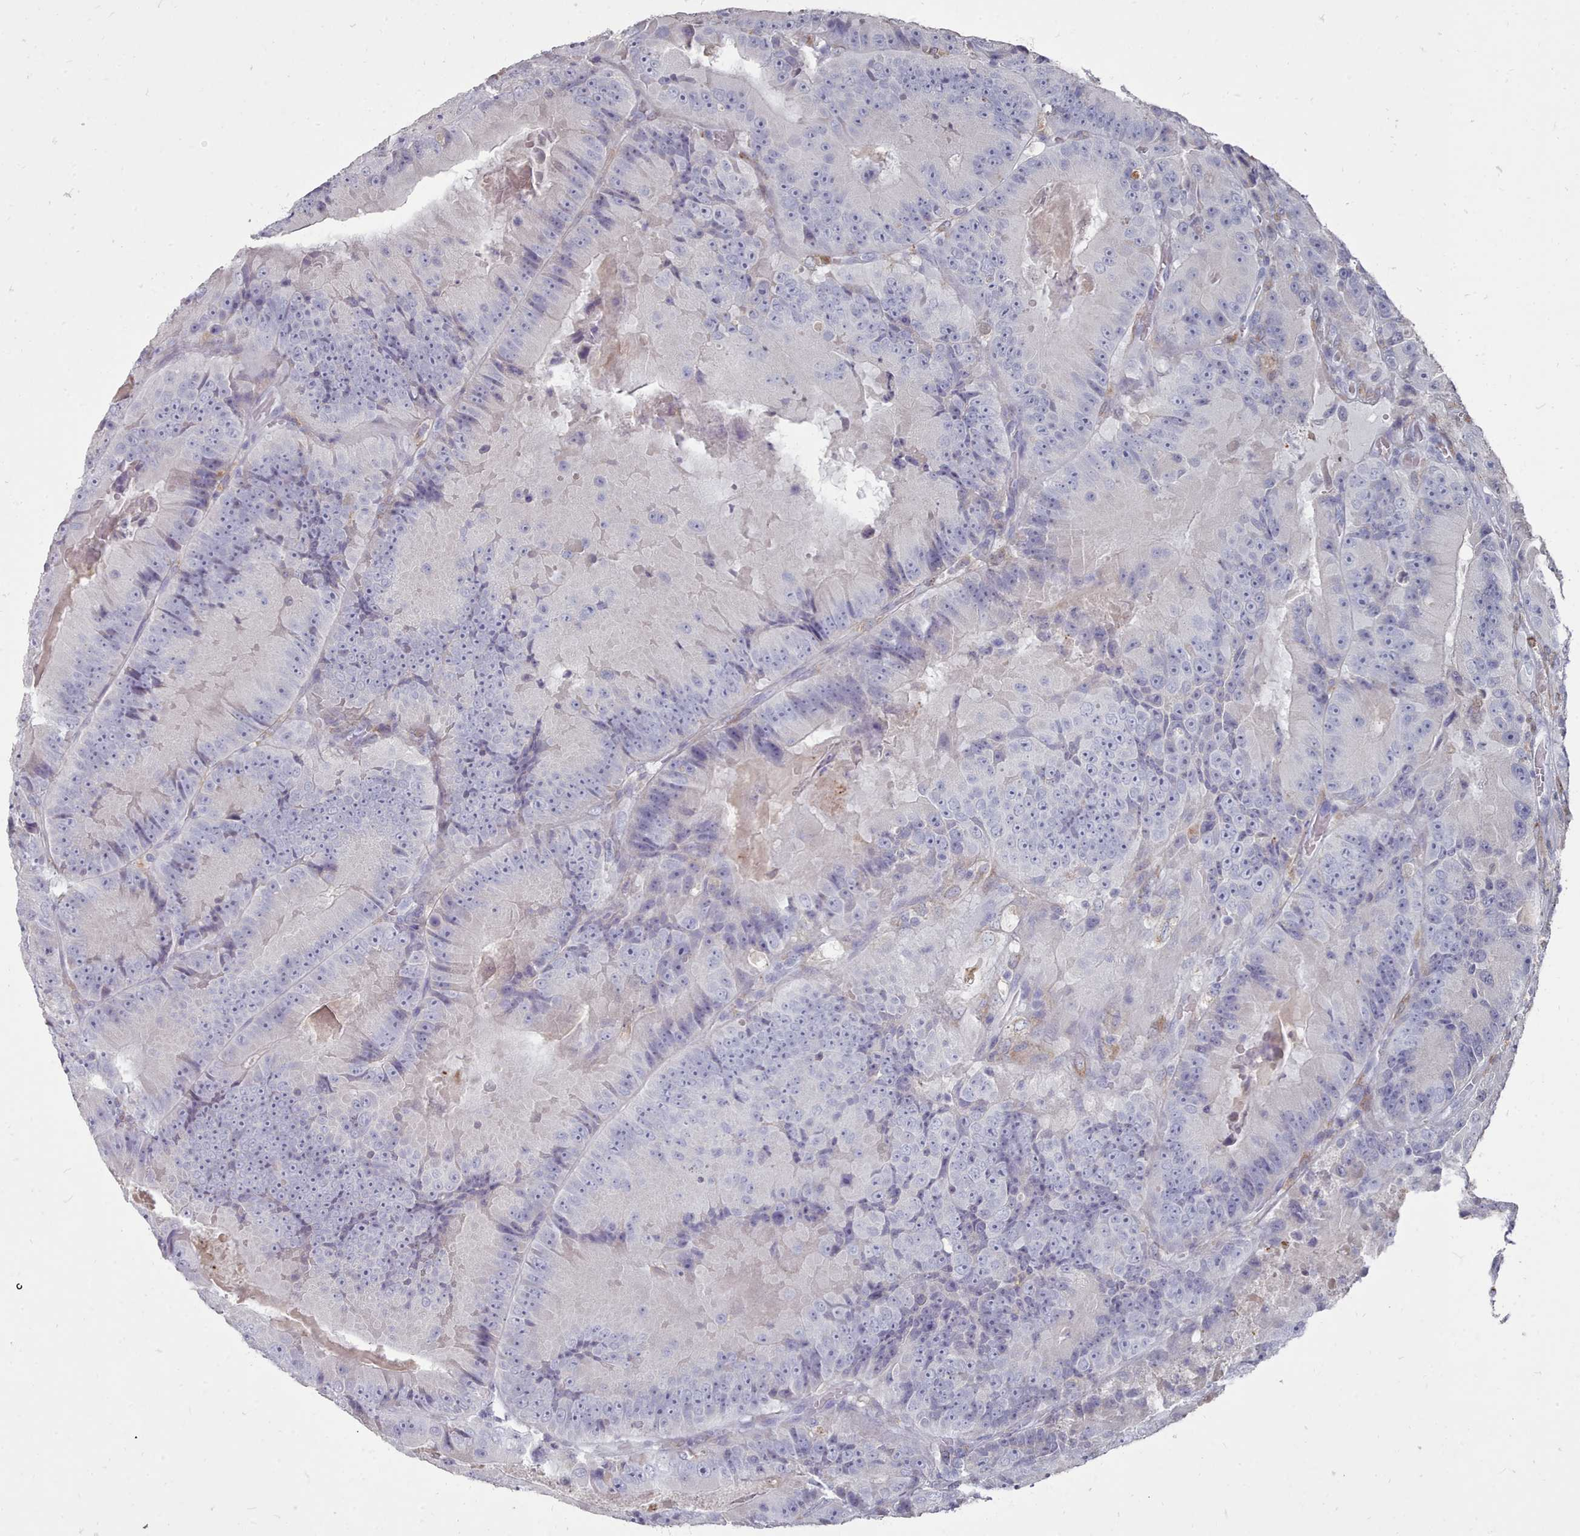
{"staining": {"intensity": "negative", "quantity": "none", "location": "none"}, "tissue": "colorectal cancer", "cell_type": "Tumor cells", "image_type": "cancer", "snomed": [{"axis": "morphology", "description": "Adenocarcinoma, NOS"}, {"axis": "topography", "description": "Colon"}], "caption": "IHC of colorectal cancer demonstrates no expression in tumor cells.", "gene": "OTULINL", "patient": {"sex": "female", "age": 86}}